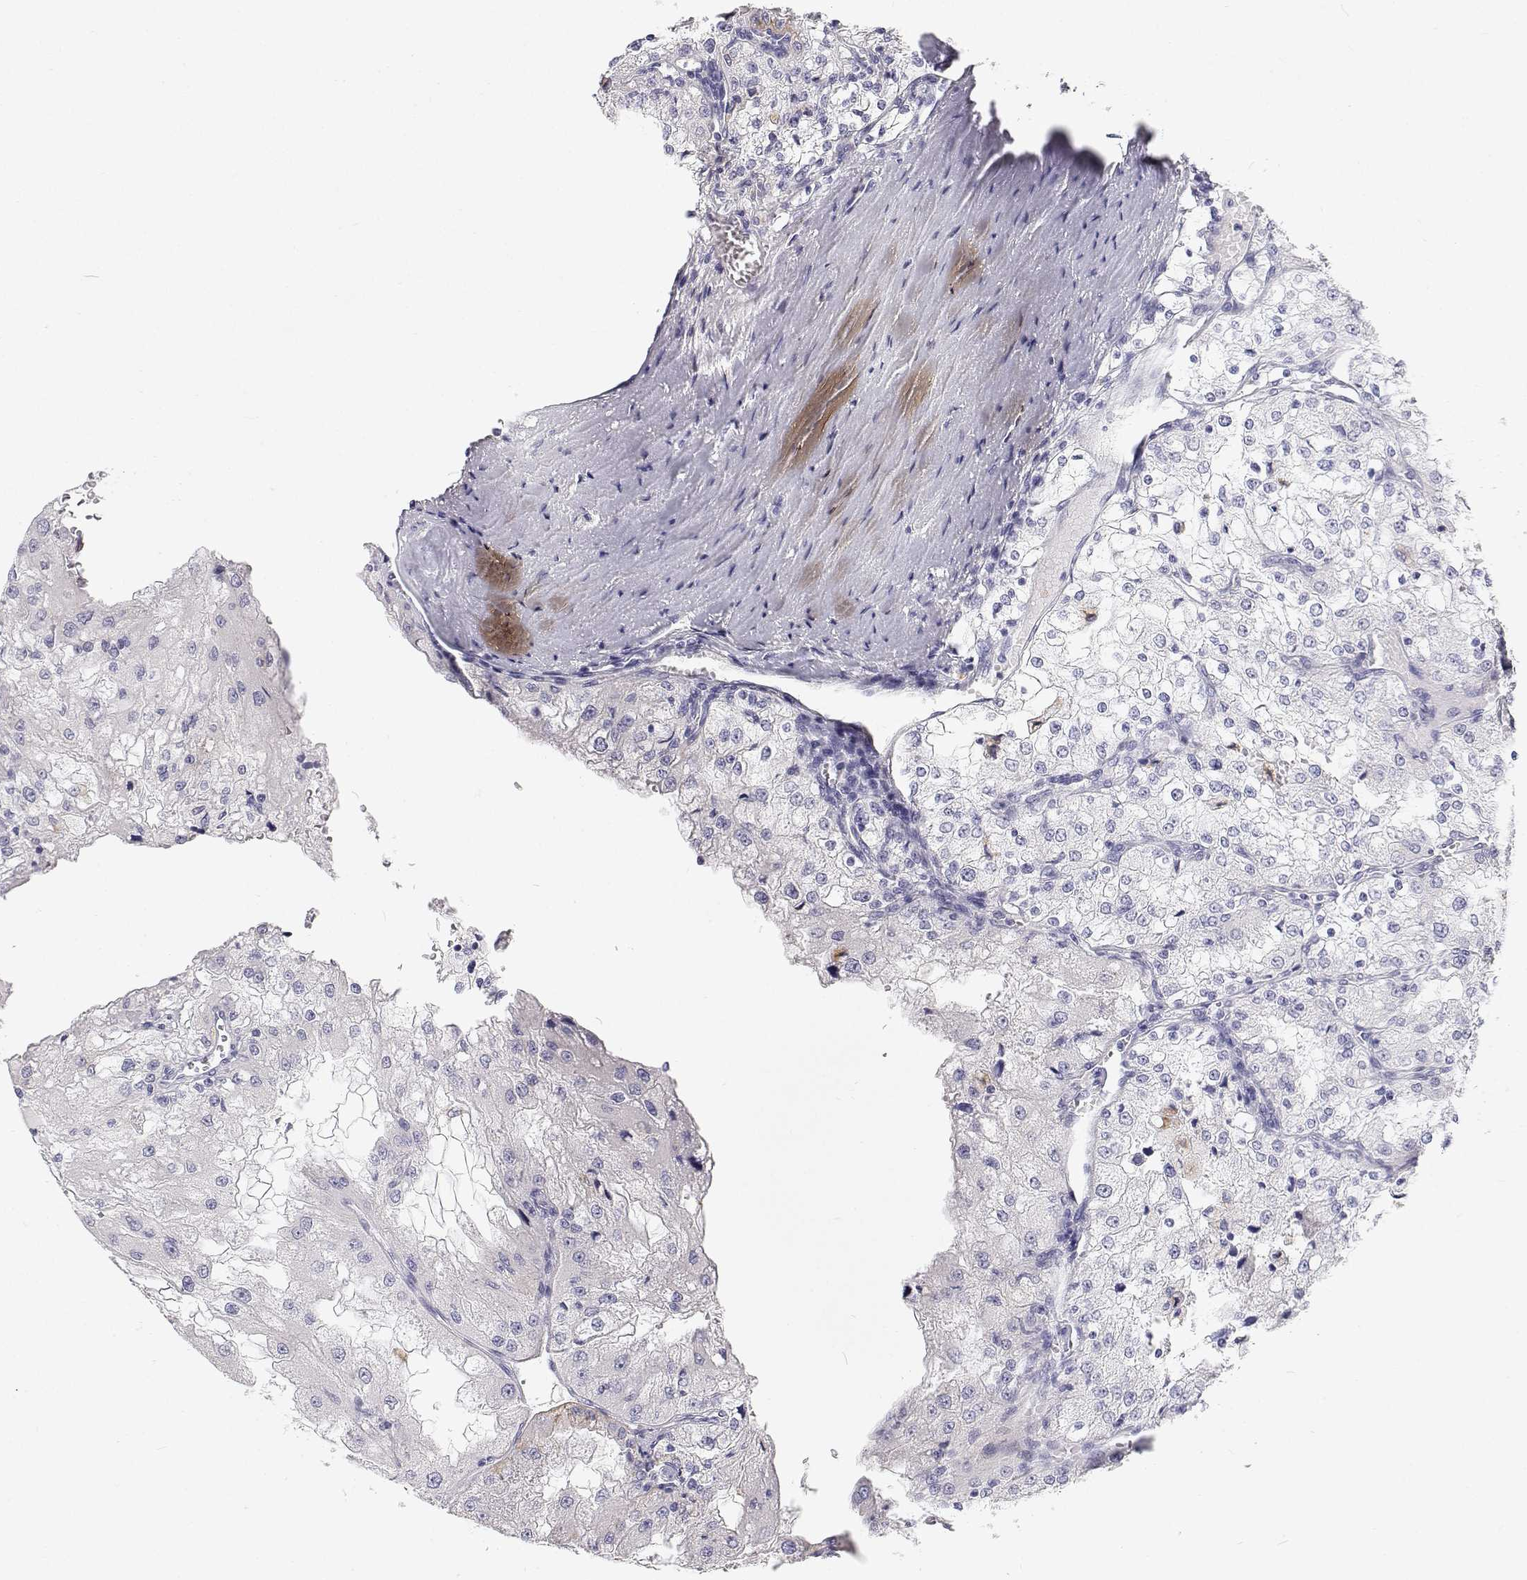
{"staining": {"intensity": "negative", "quantity": "none", "location": "none"}, "tissue": "renal cancer", "cell_type": "Tumor cells", "image_type": "cancer", "snomed": [{"axis": "morphology", "description": "Adenocarcinoma, NOS"}, {"axis": "topography", "description": "Kidney"}], "caption": "Histopathology image shows no protein positivity in tumor cells of renal adenocarcinoma tissue.", "gene": "NCR2", "patient": {"sex": "female", "age": 74}}